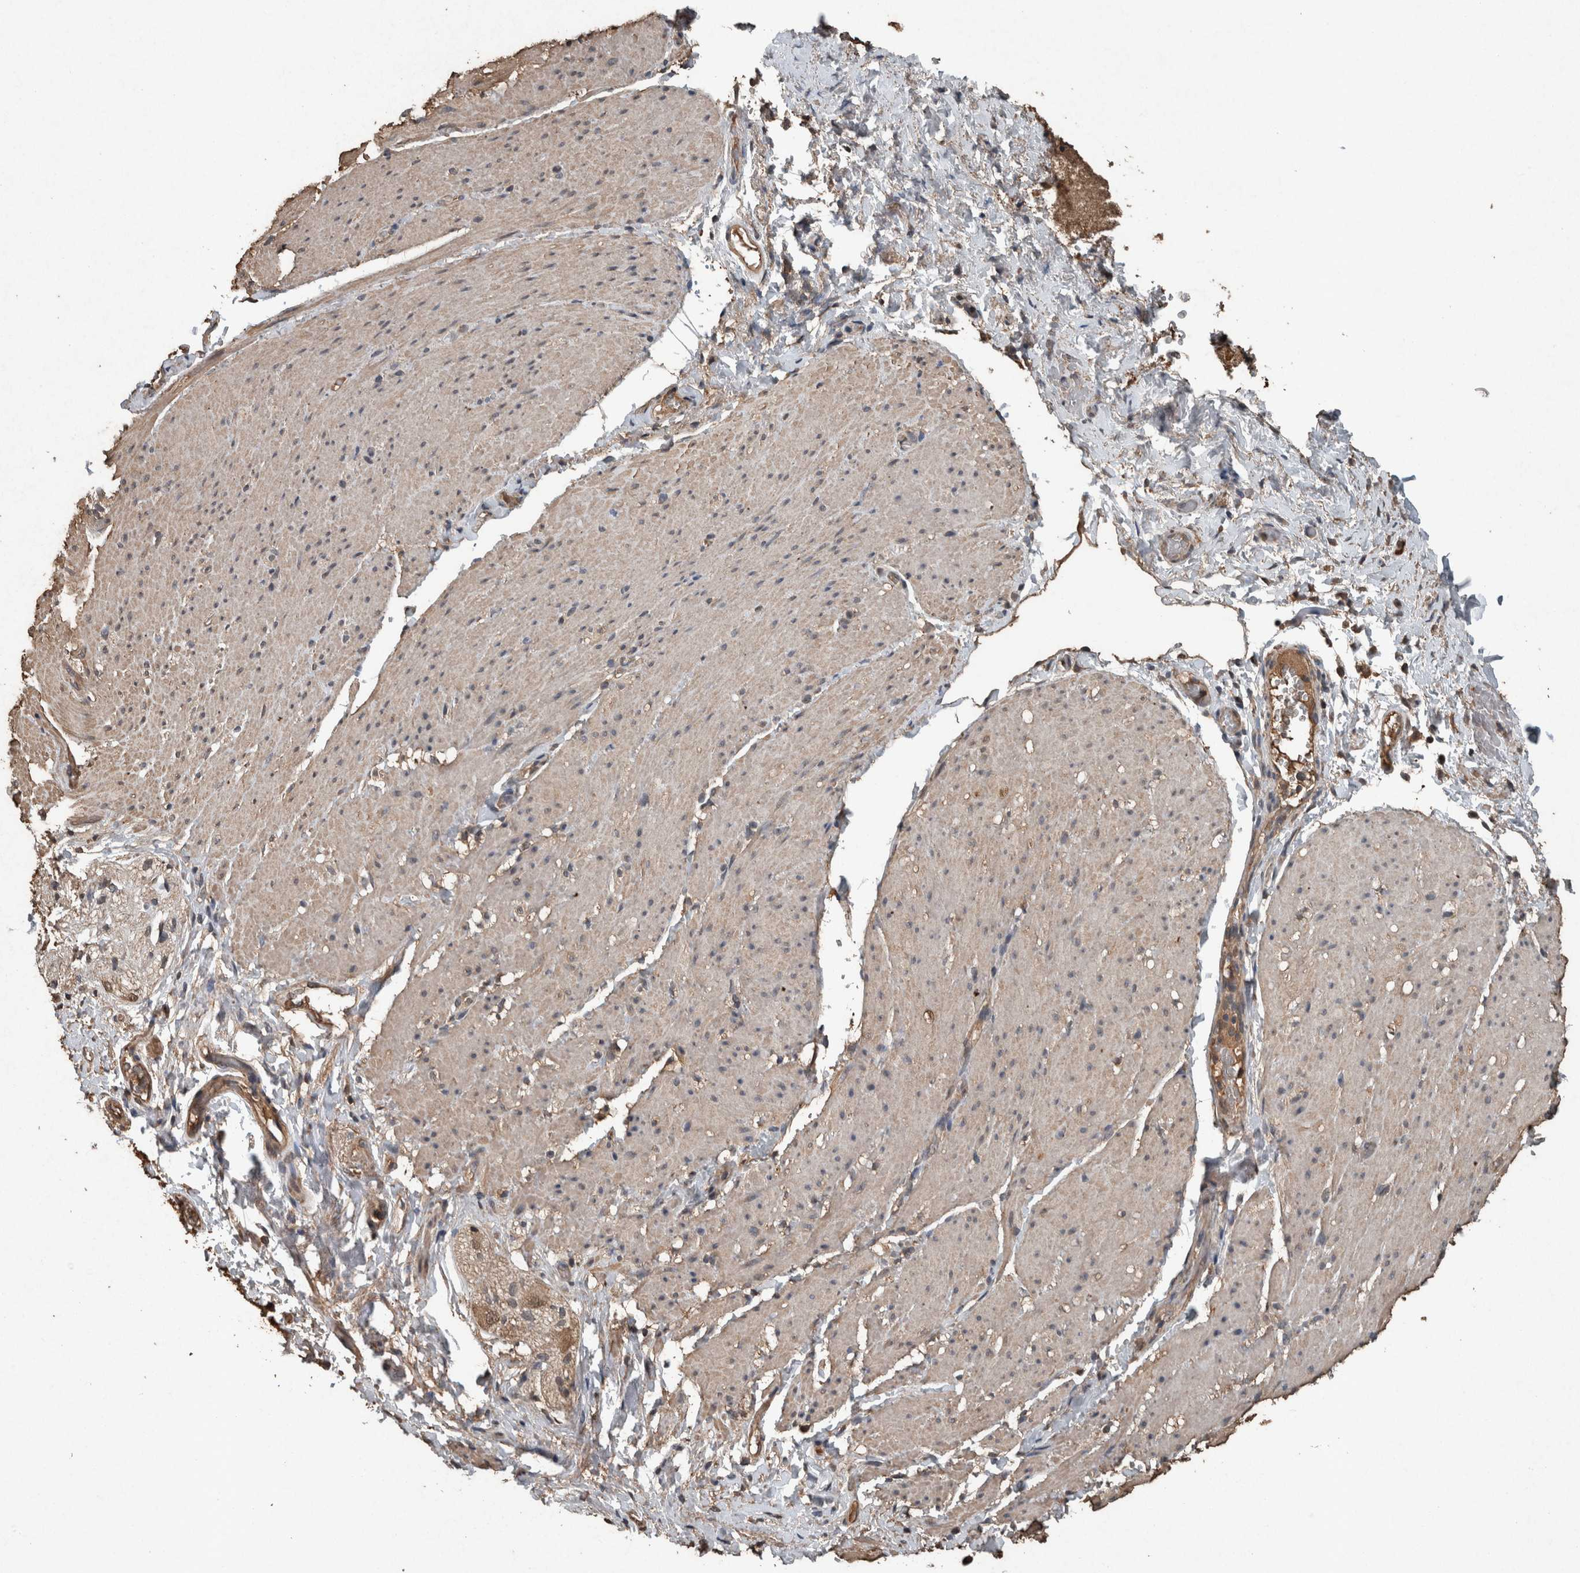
{"staining": {"intensity": "moderate", "quantity": "25%-75%", "location": "cytoplasmic/membranous"}, "tissue": "smooth muscle", "cell_type": "Smooth muscle cells", "image_type": "normal", "snomed": [{"axis": "morphology", "description": "Normal tissue, NOS"}, {"axis": "topography", "description": "Smooth muscle"}, {"axis": "topography", "description": "Small intestine"}], "caption": "Immunohistochemistry (IHC) of benign human smooth muscle reveals medium levels of moderate cytoplasmic/membranous expression in approximately 25%-75% of smooth muscle cells.", "gene": "FGFRL1", "patient": {"sex": "female", "age": 84}}